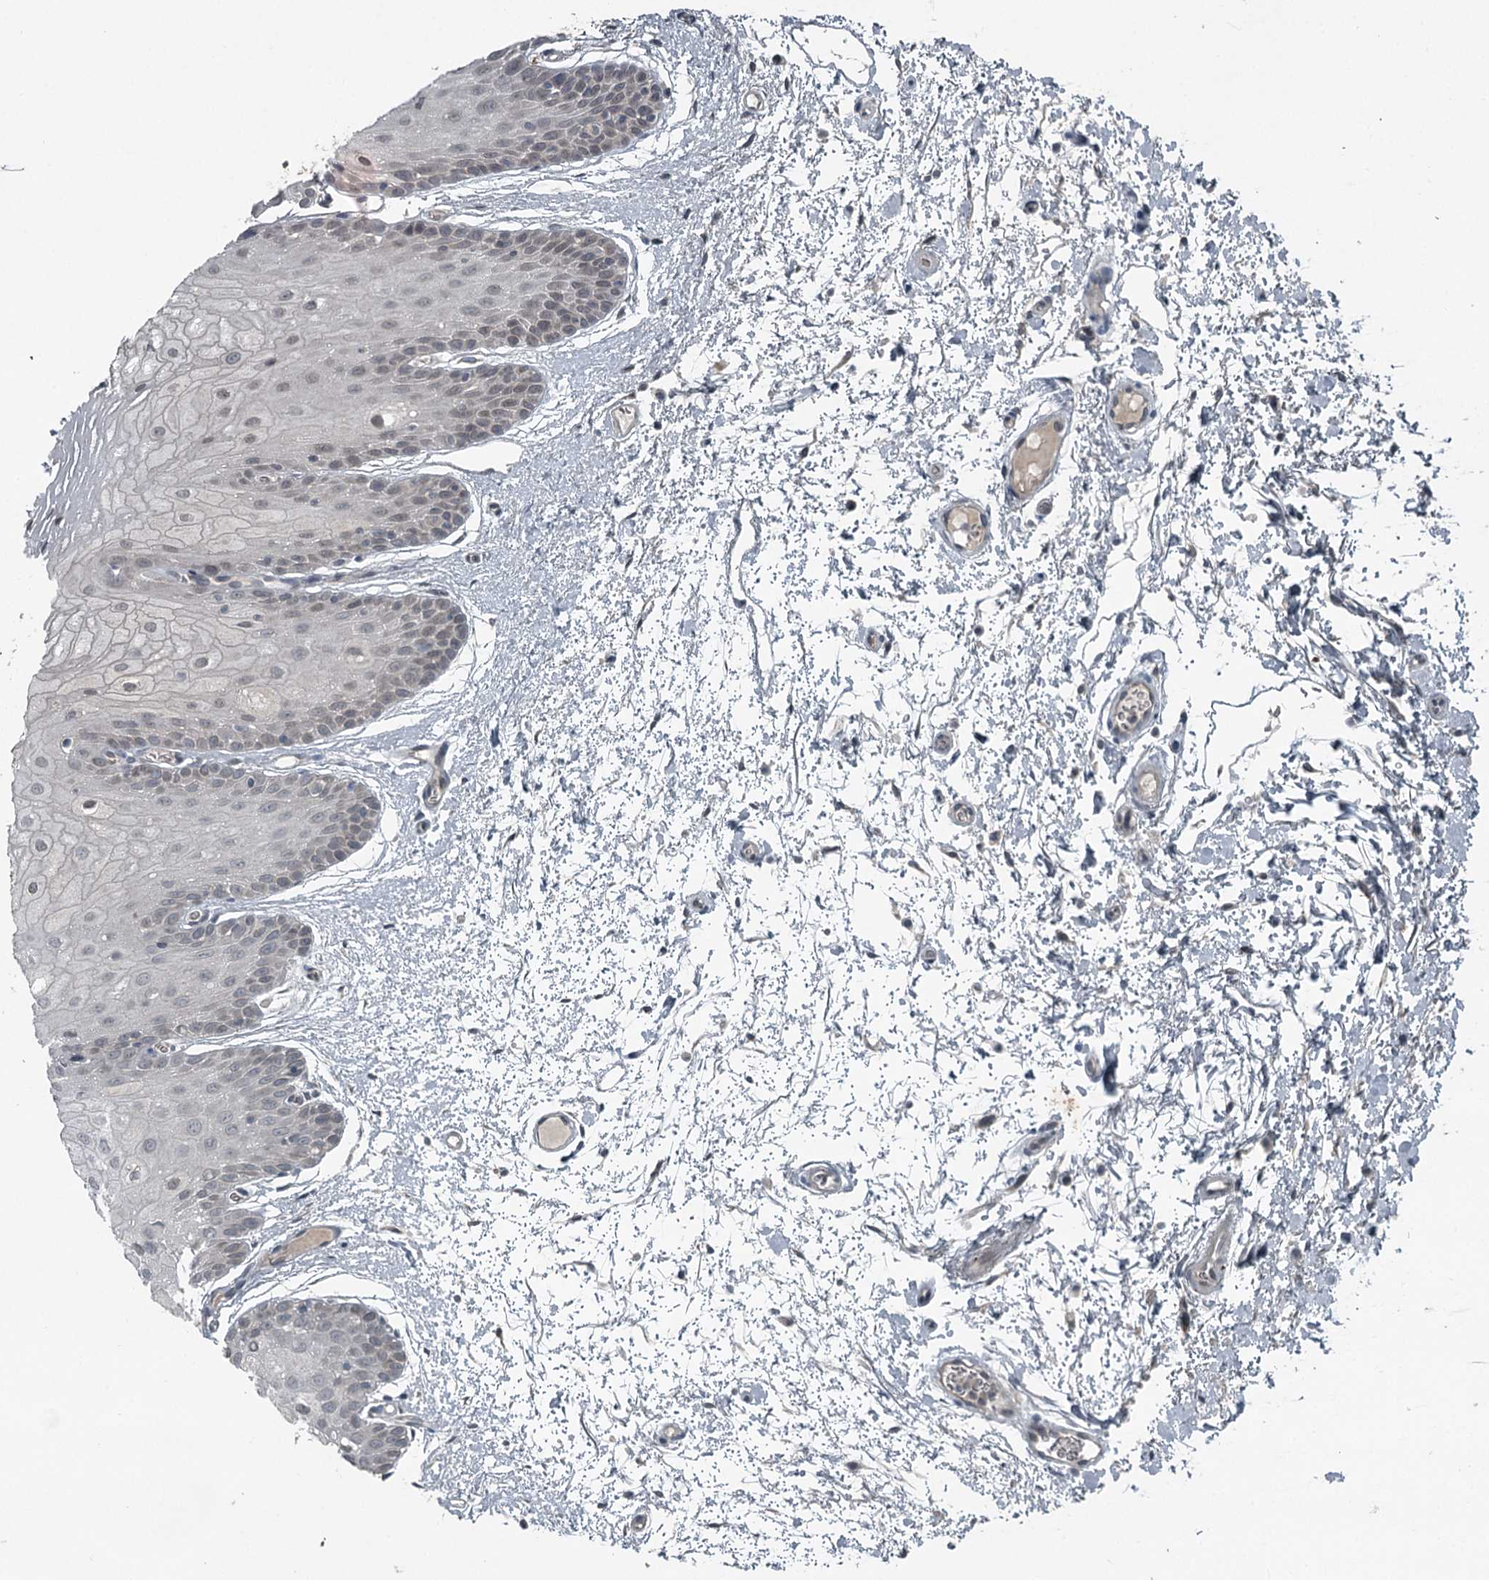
{"staining": {"intensity": "negative", "quantity": "none", "location": "none"}, "tissue": "oral mucosa", "cell_type": "Squamous epithelial cells", "image_type": "normal", "snomed": [{"axis": "morphology", "description": "Normal tissue, NOS"}, {"axis": "topography", "description": "Oral tissue"}, {"axis": "topography", "description": "Tounge, NOS"}], "caption": "A high-resolution histopathology image shows IHC staining of normal oral mucosa, which reveals no significant expression in squamous epithelial cells.", "gene": "SLC39A8", "patient": {"sex": "female", "age": 73}}